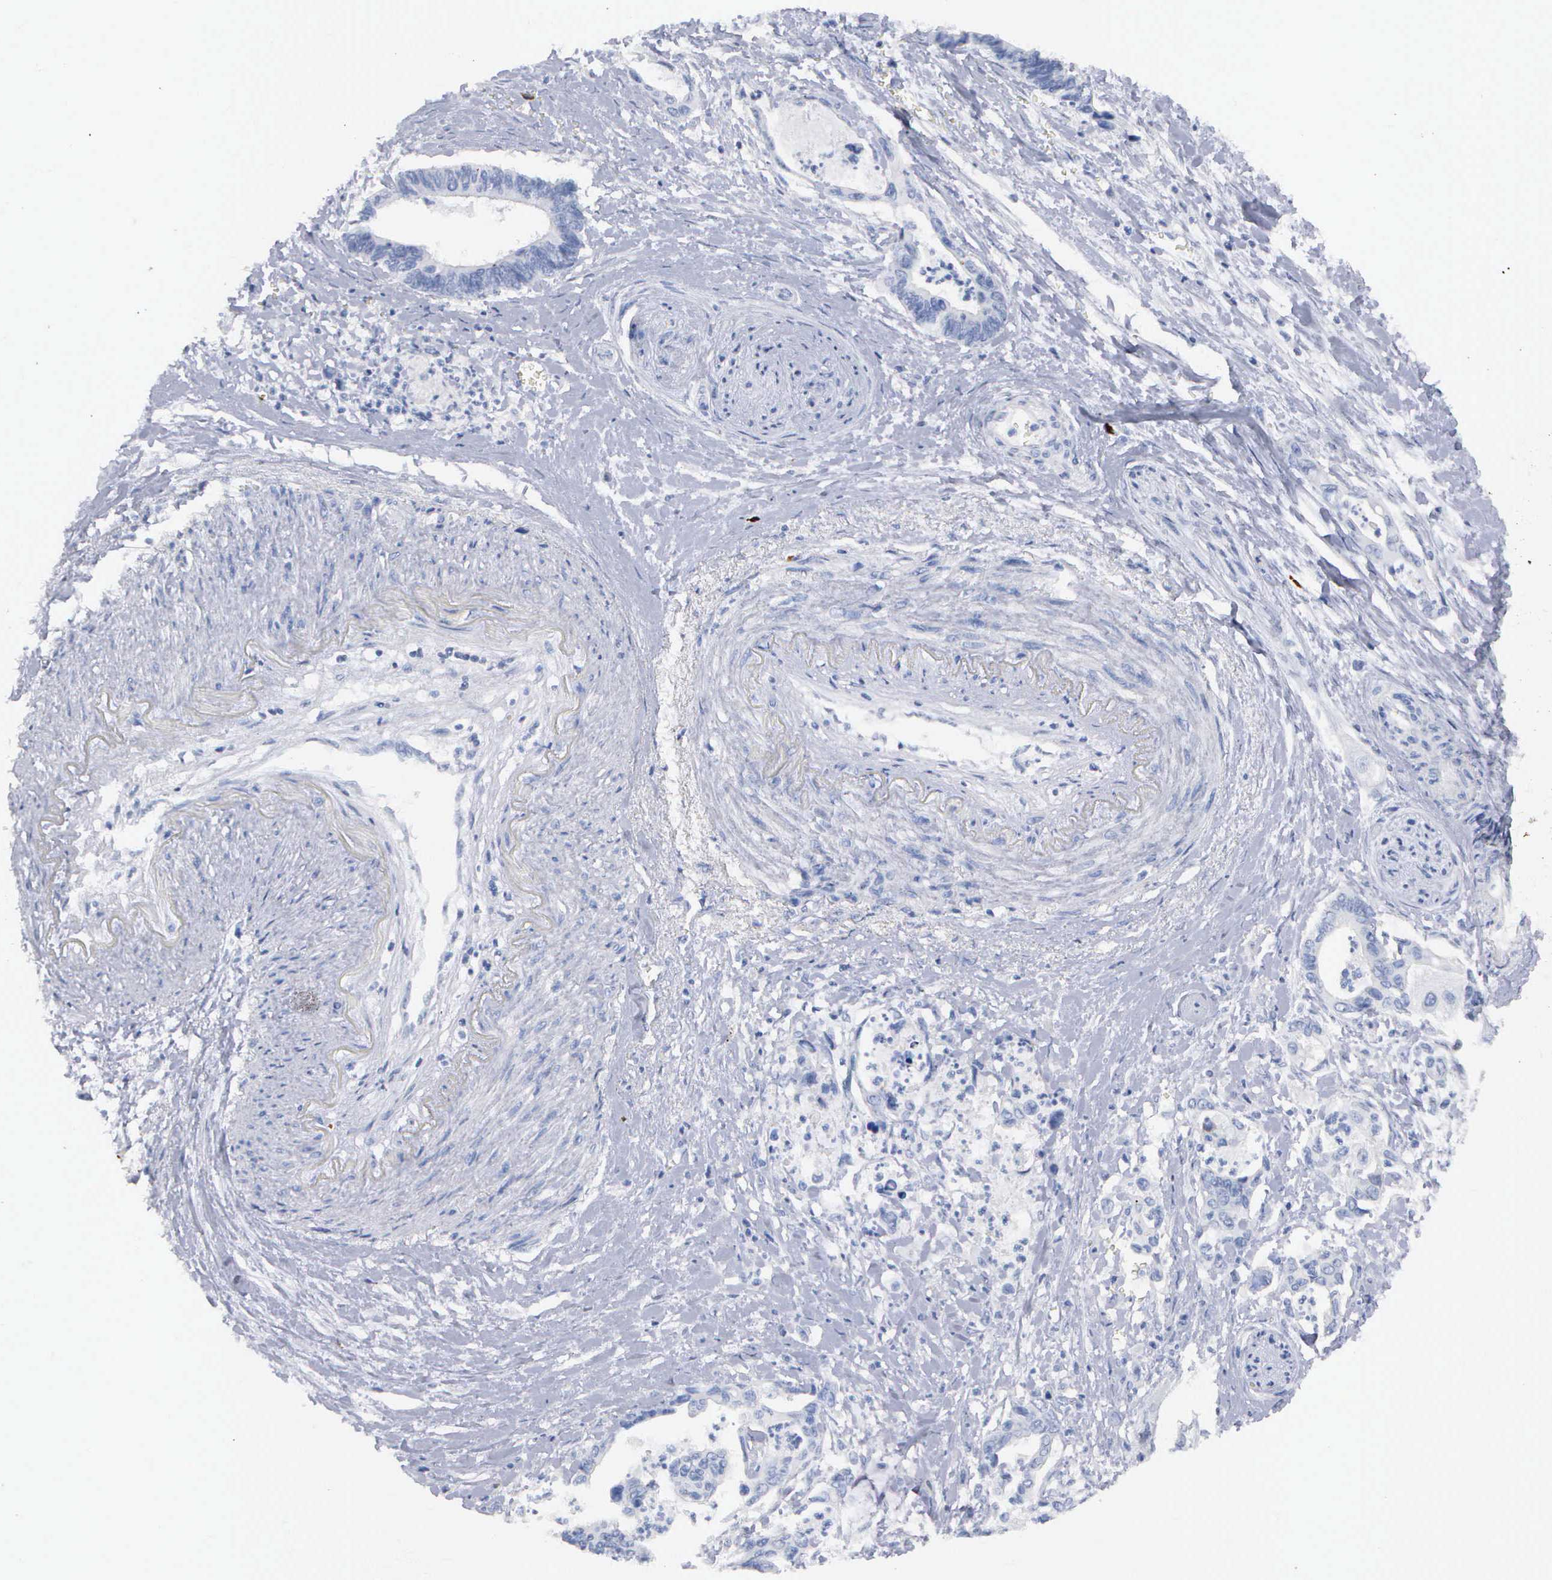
{"staining": {"intensity": "negative", "quantity": "none", "location": "none"}, "tissue": "pancreatic cancer", "cell_type": "Tumor cells", "image_type": "cancer", "snomed": [{"axis": "morphology", "description": "Adenocarcinoma, NOS"}, {"axis": "topography", "description": "Pancreas"}], "caption": "Tumor cells are negative for protein expression in human pancreatic cancer.", "gene": "ASPHD2", "patient": {"sex": "female", "age": 70}}